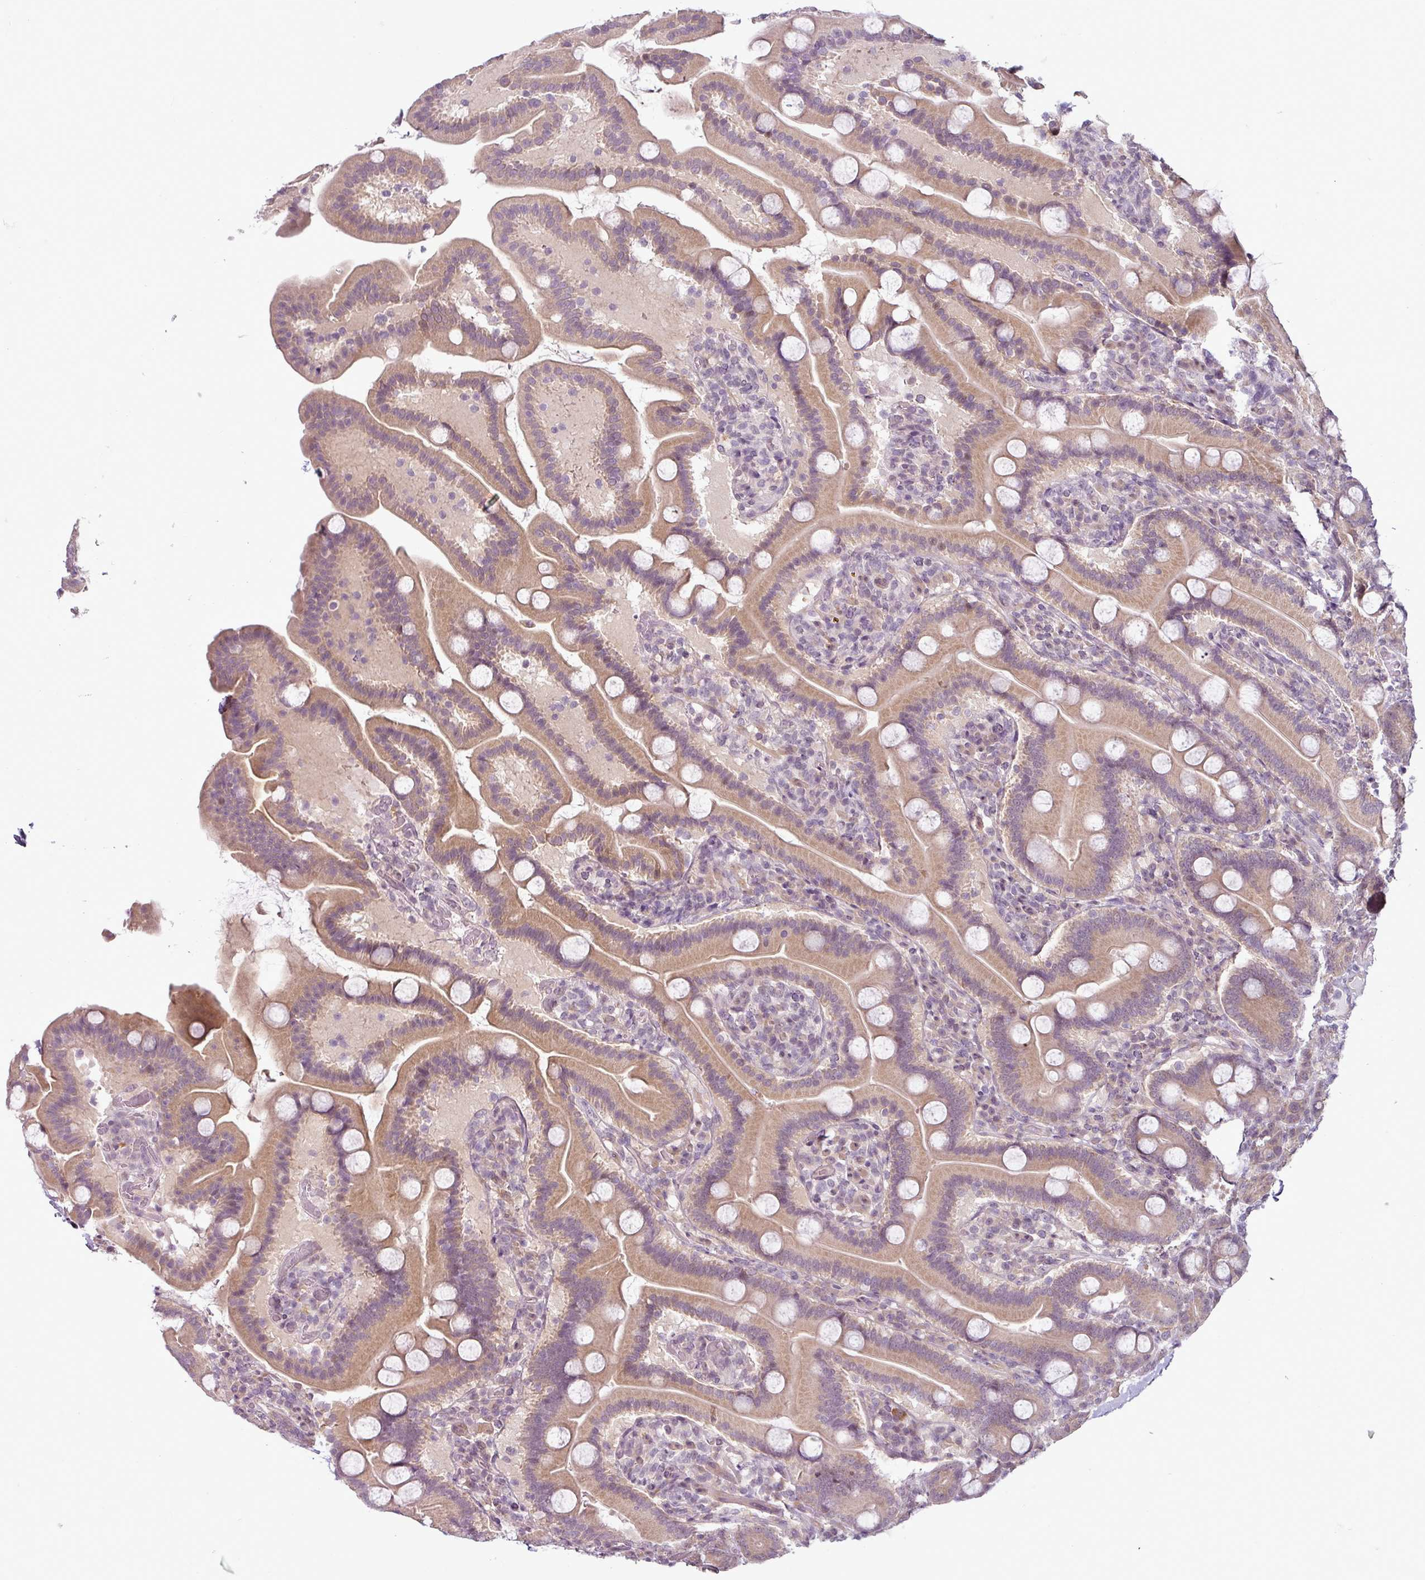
{"staining": {"intensity": "moderate", "quantity": "25%-75%", "location": "cytoplasmic/membranous"}, "tissue": "duodenum", "cell_type": "Glandular cells", "image_type": "normal", "snomed": [{"axis": "morphology", "description": "Normal tissue, NOS"}, {"axis": "topography", "description": "Duodenum"}], "caption": "Immunohistochemistry (DAB) staining of unremarkable human duodenum reveals moderate cytoplasmic/membranous protein staining in approximately 25%-75% of glandular cells.", "gene": "OR52D1", "patient": {"sex": "male", "age": 55}}